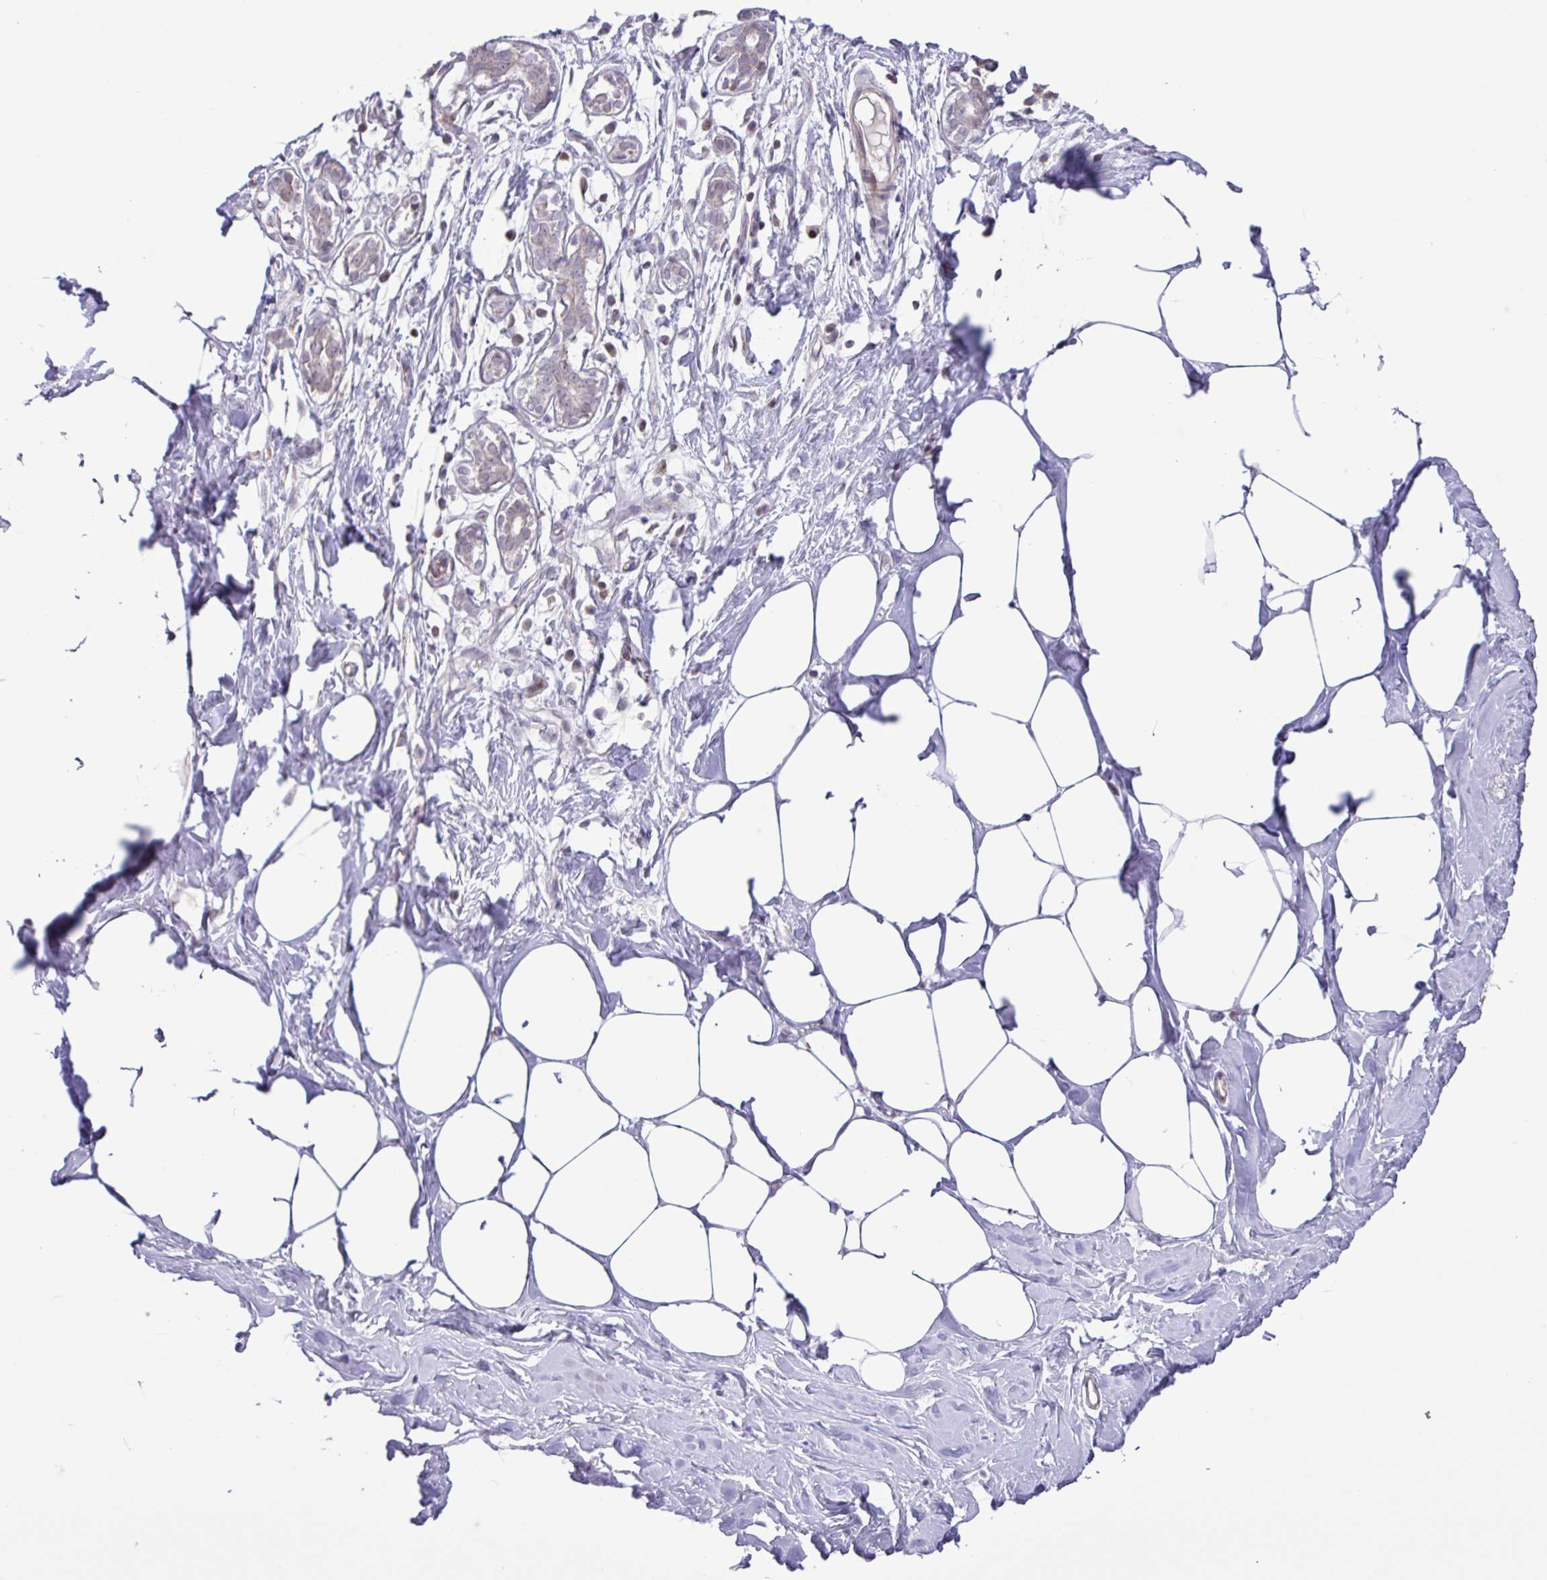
{"staining": {"intensity": "negative", "quantity": "none", "location": "none"}, "tissue": "breast", "cell_type": "Adipocytes", "image_type": "normal", "snomed": [{"axis": "morphology", "description": "Normal tissue, NOS"}, {"axis": "topography", "description": "Breast"}], "caption": "DAB (3,3'-diaminobenzidine) immunohistochemical staining of benign breast exhibits no significant expression in adipocytes. The staining was performed using DAB (3,3'-diaminobenzidine) to visualize the protein expression in brown, while the nuclei were stained in blue with hematoxylin (Magnification: 20x).", "gene": "RTL3", "patient": {"sex": "female", "age": 27}}